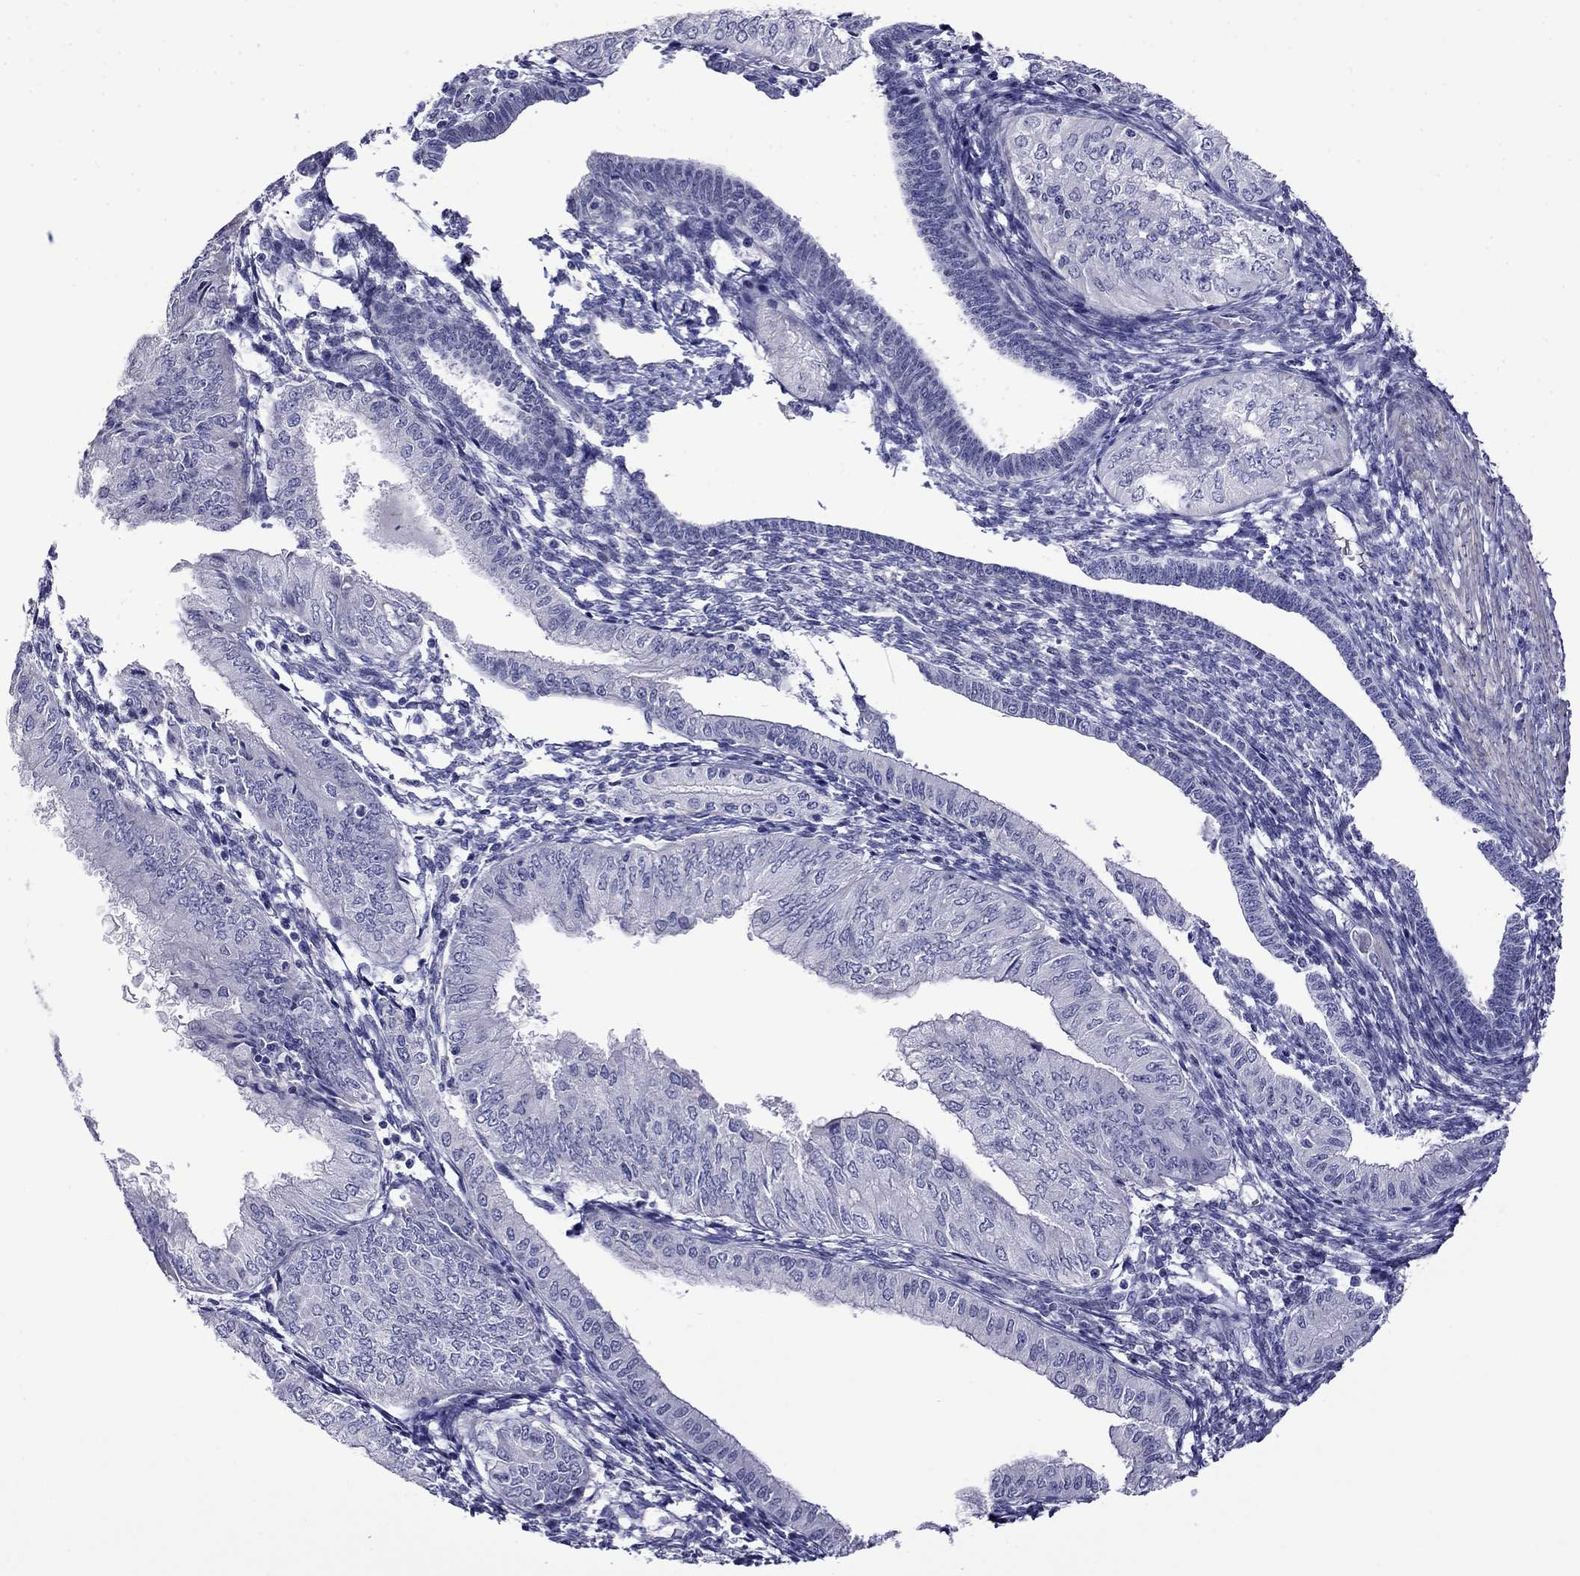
{"staining": {"intensity": "negative", "quantity": "none", "location": "none"}, "tissue": "endometrial cancer", "cell_type": "Tumor cells", "image_type": "cancer", "snomed": [{"axis": "morphology", "description": "Adenocarcinoma, NOS"}, {"axis": "topography", "description": "Endometrium"}], "caption": "Tumor cells show no significant staining in endometrial adenocarcinoma.", "gene": "STAR", "patient": {"sex": "female", "age": 53}}